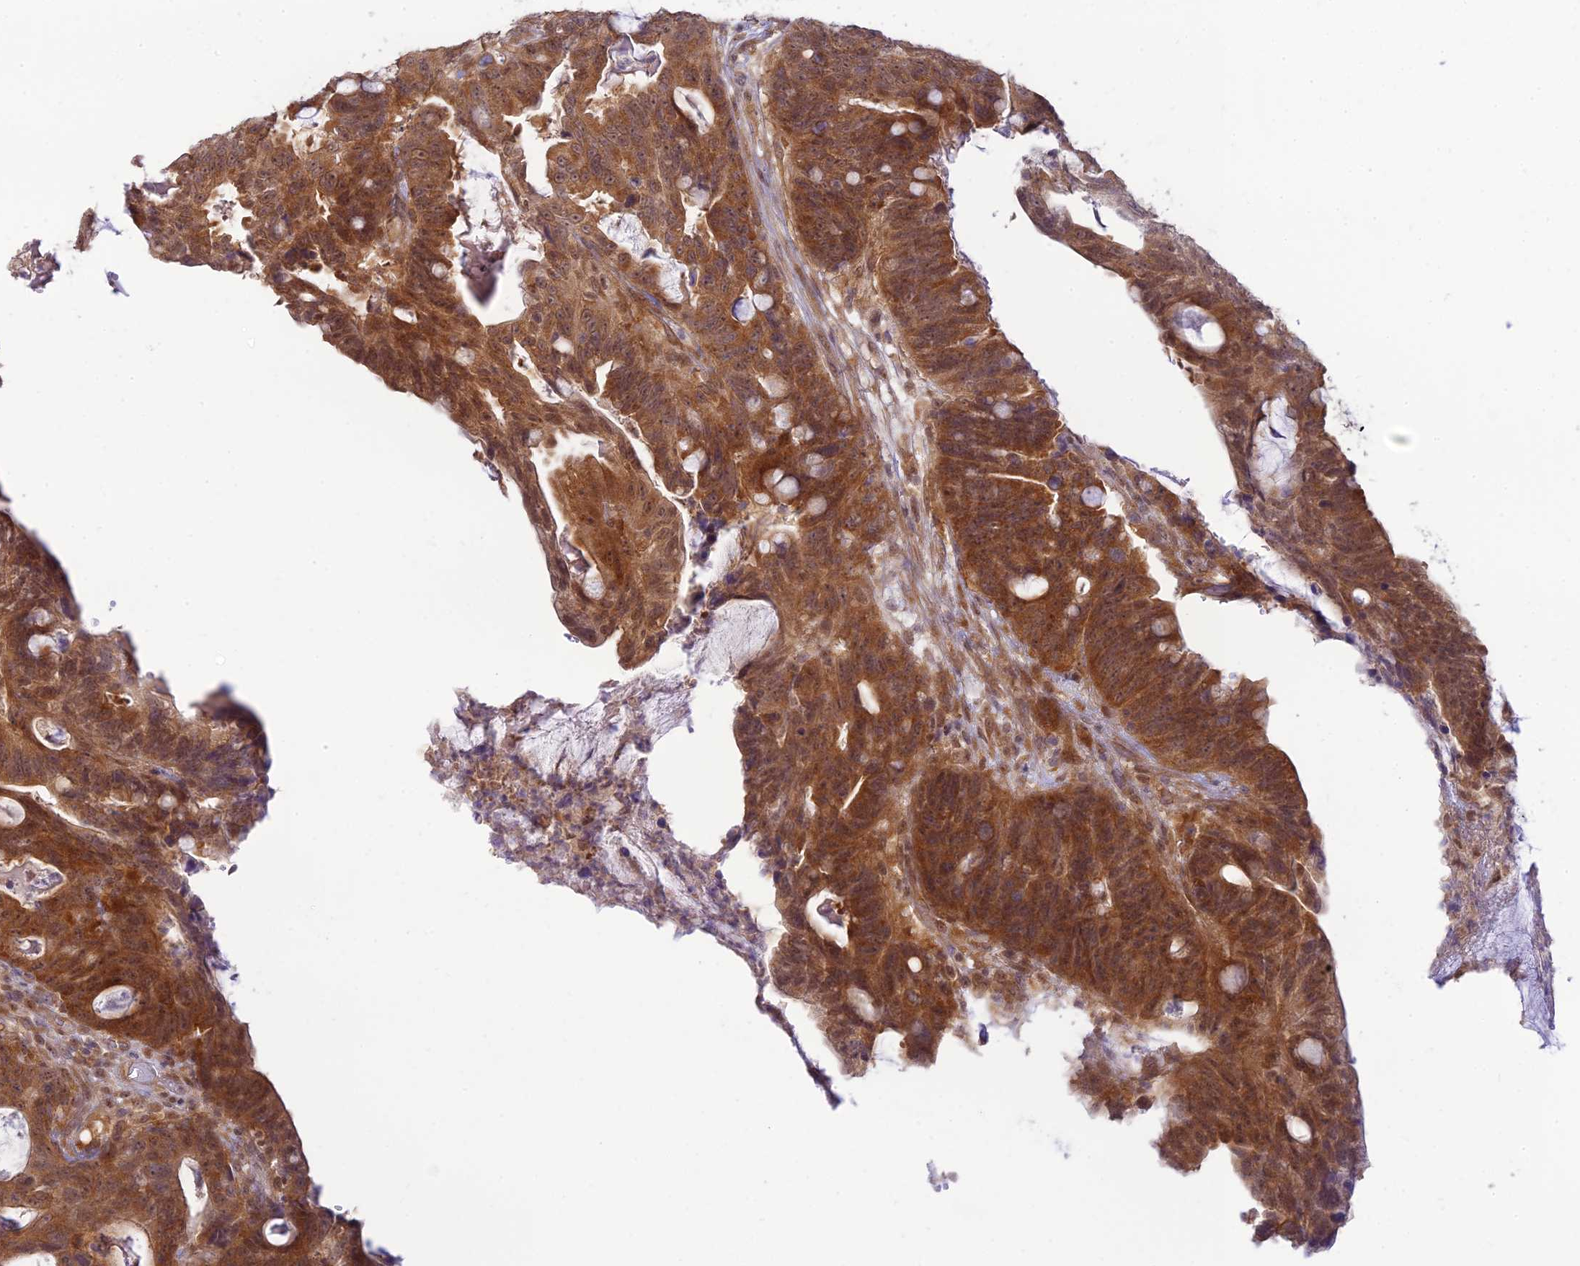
{"staining": {"intensity": "strong", "quantity": ">75%", "location": "cytoplasmic/membranous,nuclear"}, "tissue": "colorectal cancer", "cell_type": "Tumor cells", "image_type": "cancer", "snomed": [{"axis": "morphology", "description": "Adenocarcinoma, NOS"}, {"axis": "topography", "description": "Colon"}], "caption": "Protein expression analysis of colorectal cancer reveals strong cytoplasmic/membranous and nuclear staining in about >75% of tumor cells. The protein is shown in brown color, while the nuclei are stained blue.", "gene": "SKIC8", "patient": {"sex": "female", "age": 82}}